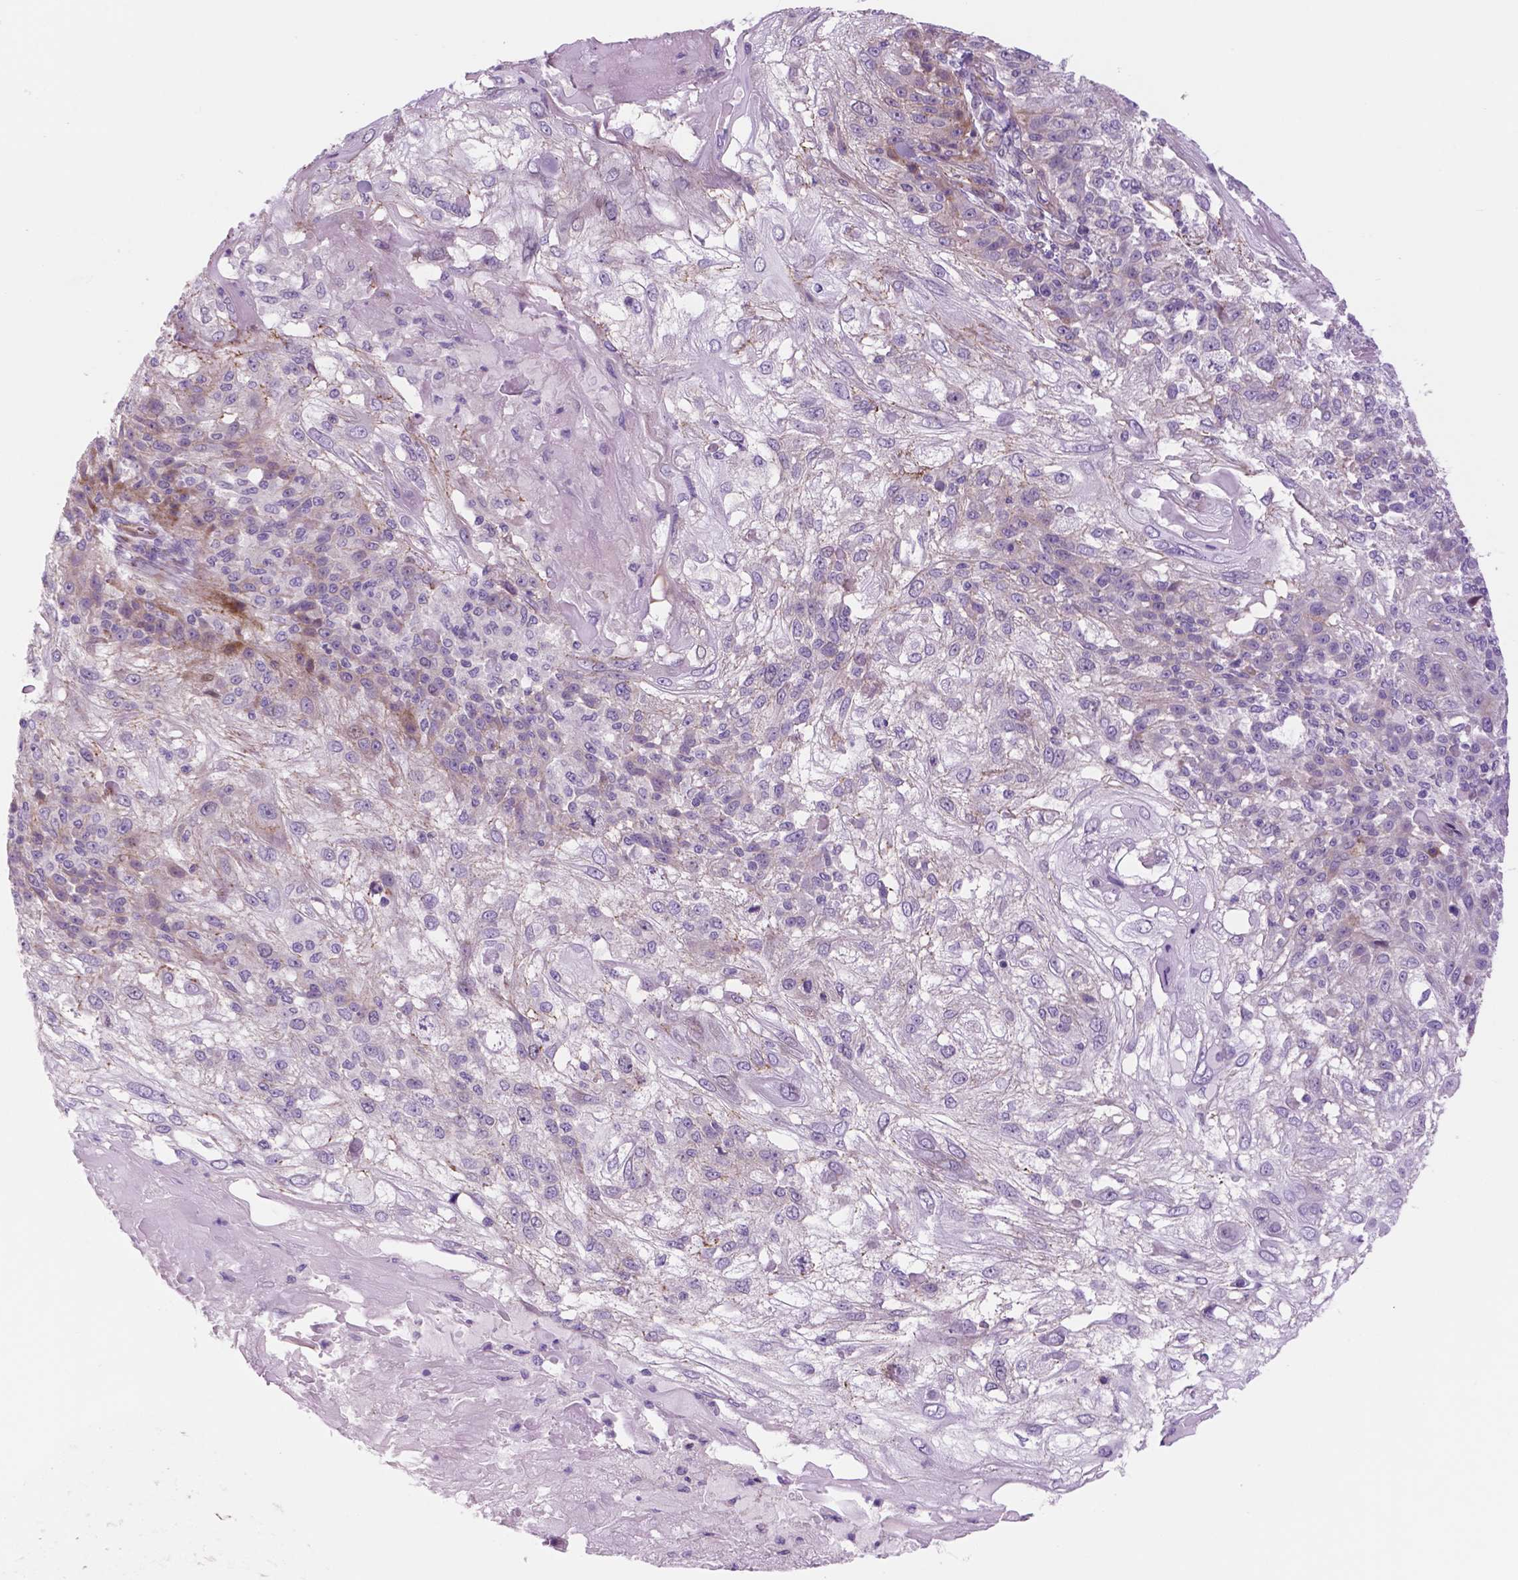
{"staining": {"intensity": "negative", "quantity": "none", "location": "none"}, "tissue": "skin cancer", "cell_type": "Tumor cells", "image_type": "cancer", "snomed": [{"axis": "morphology", "description": "Normal tissue, NOS"}, {"axis": "morphology", "description": "Squamous cell carcinoma, NOS"}, {"axis": "topography", "description": "Skin"}], "caption": "This is an IHC image of squamous cell carcinoma (skin). There is no expression in tumor cells.", "gene": "RND3", "patient": {"sex": "female", "age": 83}}